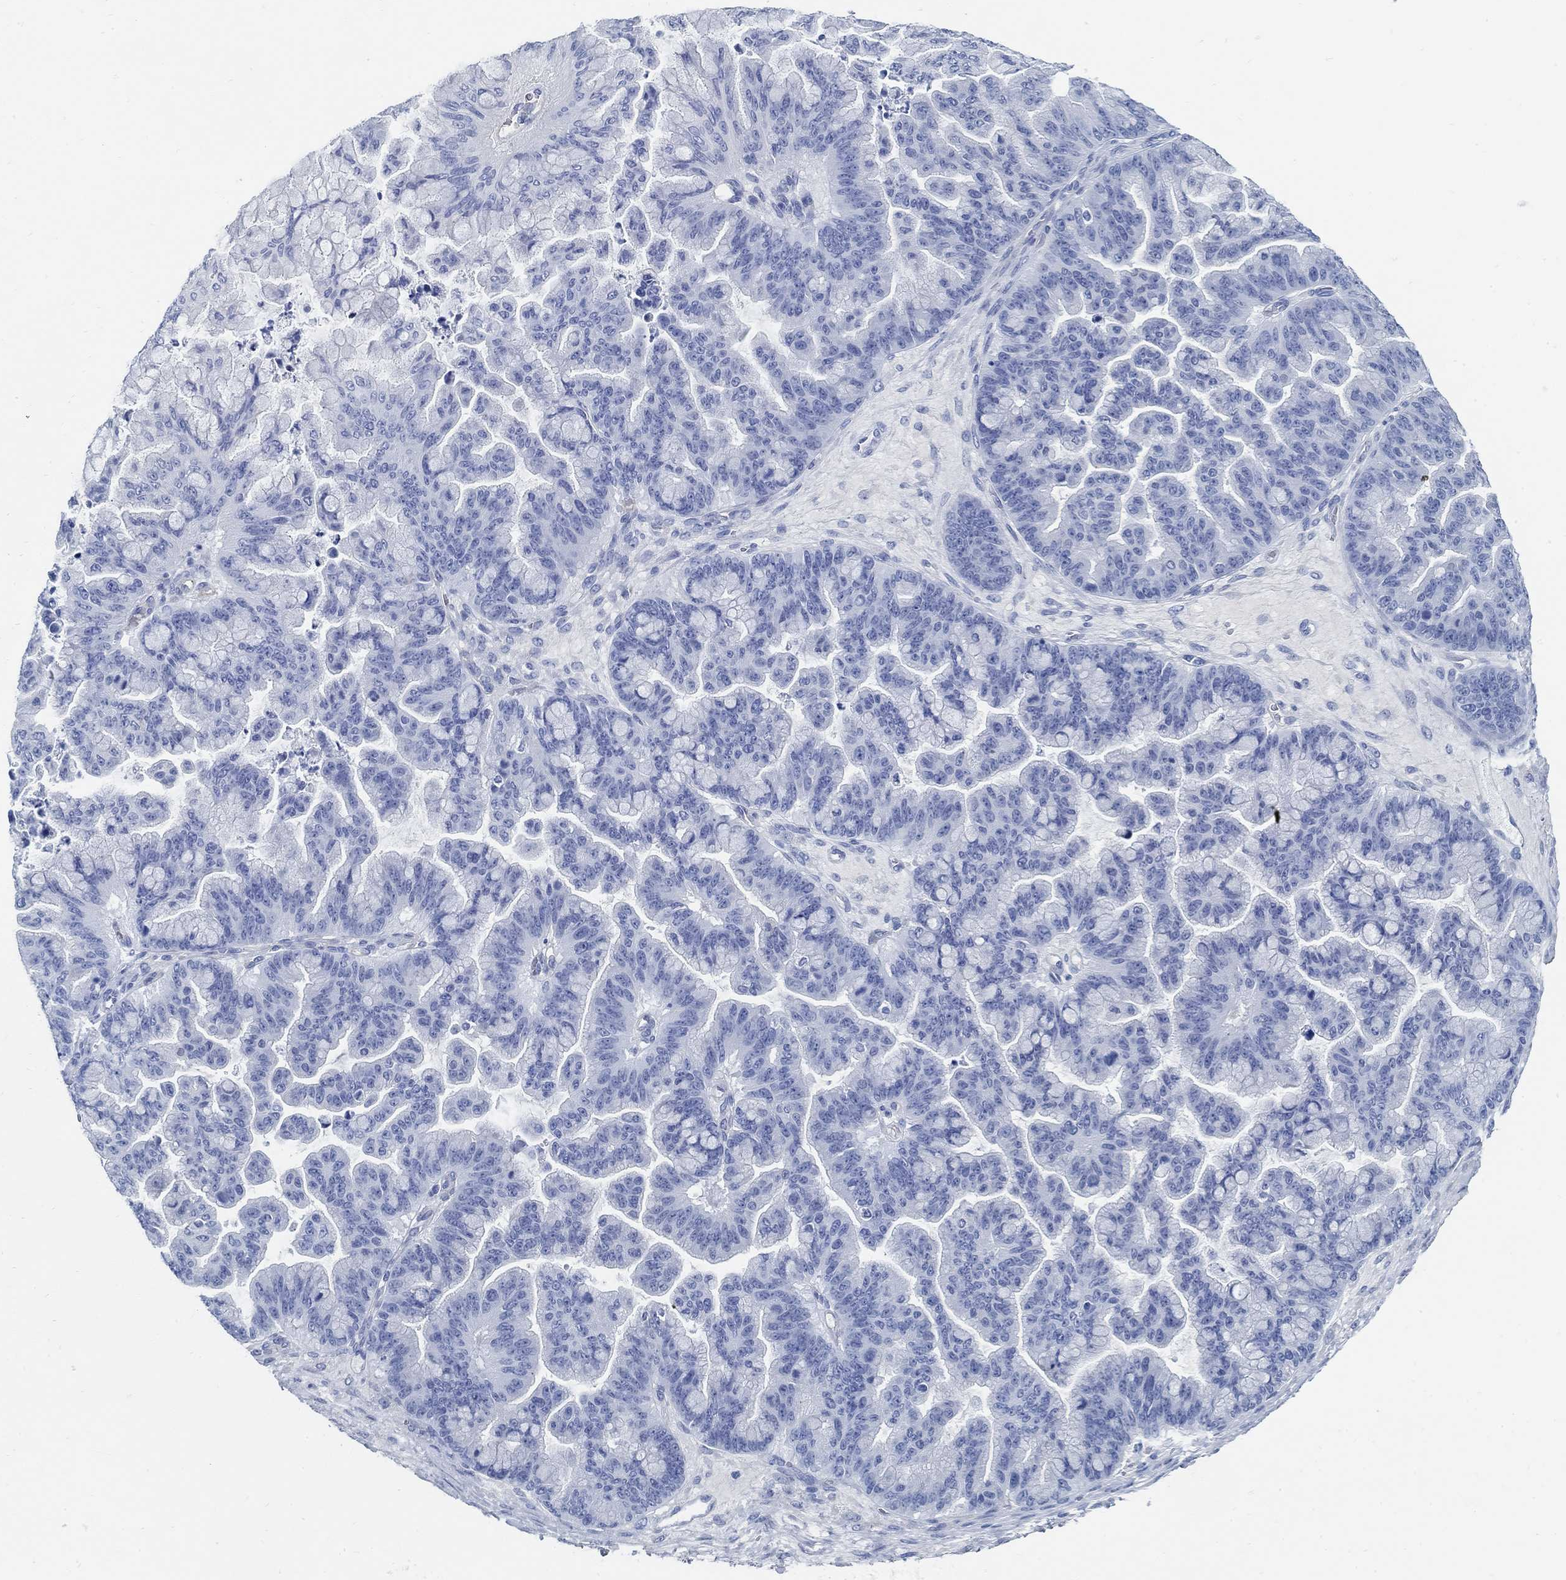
{"staining": {"intensity": "negative", "quantity": "none", "location": "none"}, "tissue": "ovarian cancer", "cell_type": "Tumor cells", "image_type": "cancer", "snomed": [{"axis": "morphology", "description": "Cystadenocarcinoma, mucinous, NOS"}, {"axis": "topography", "description": "Ovary"}], "caption": "DAB immunohistochemical staining of ovarian cancer displays no significant staining in tumor cells.", "gene": "SLC45A1", "patient": {"sex": "female", "age": 67}}